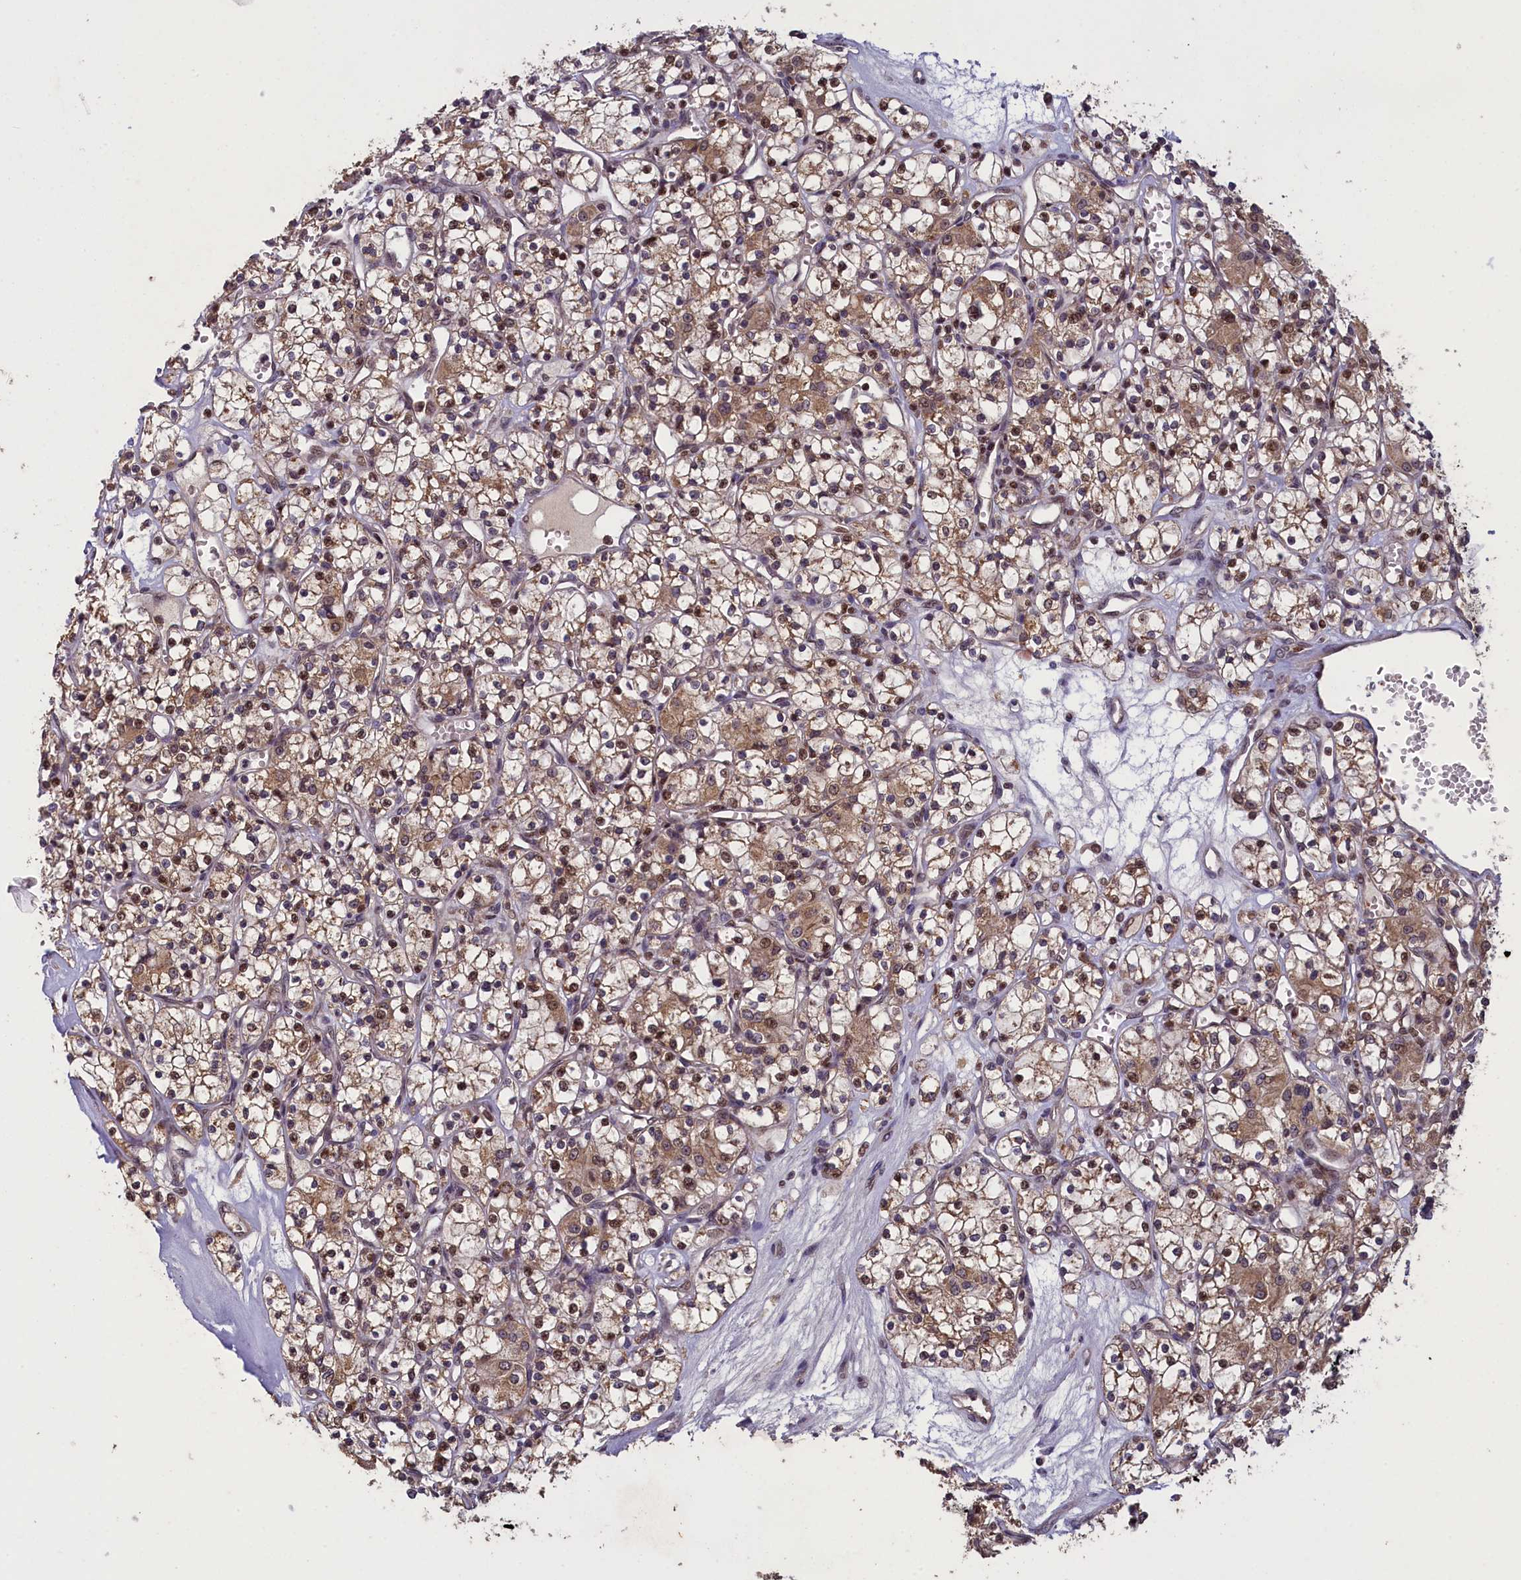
{"staining": {"intensity": "moderate", "quantity": "25%-75%", "location": "cytoplasmic/membranous,nuclear"}, "tissue": "renal cancer", "cell_type": "Tumor cells", "image_type": "cancer", "snomed": [{"axis": "morphology", "description": "Adenocarcinoma, NOS"}, {"axis": "topography", "description": "Kidney"}], "caption": "Immunohistochemistry (IHC) of adenocarcinoma (renal) displays medium levels of moderate cytoplasmic/membranous and nuclear expression in about 25%-75% of tumor cells.", "gene": "NUBP1", "patient": {"sex": "female", "age": 59}}